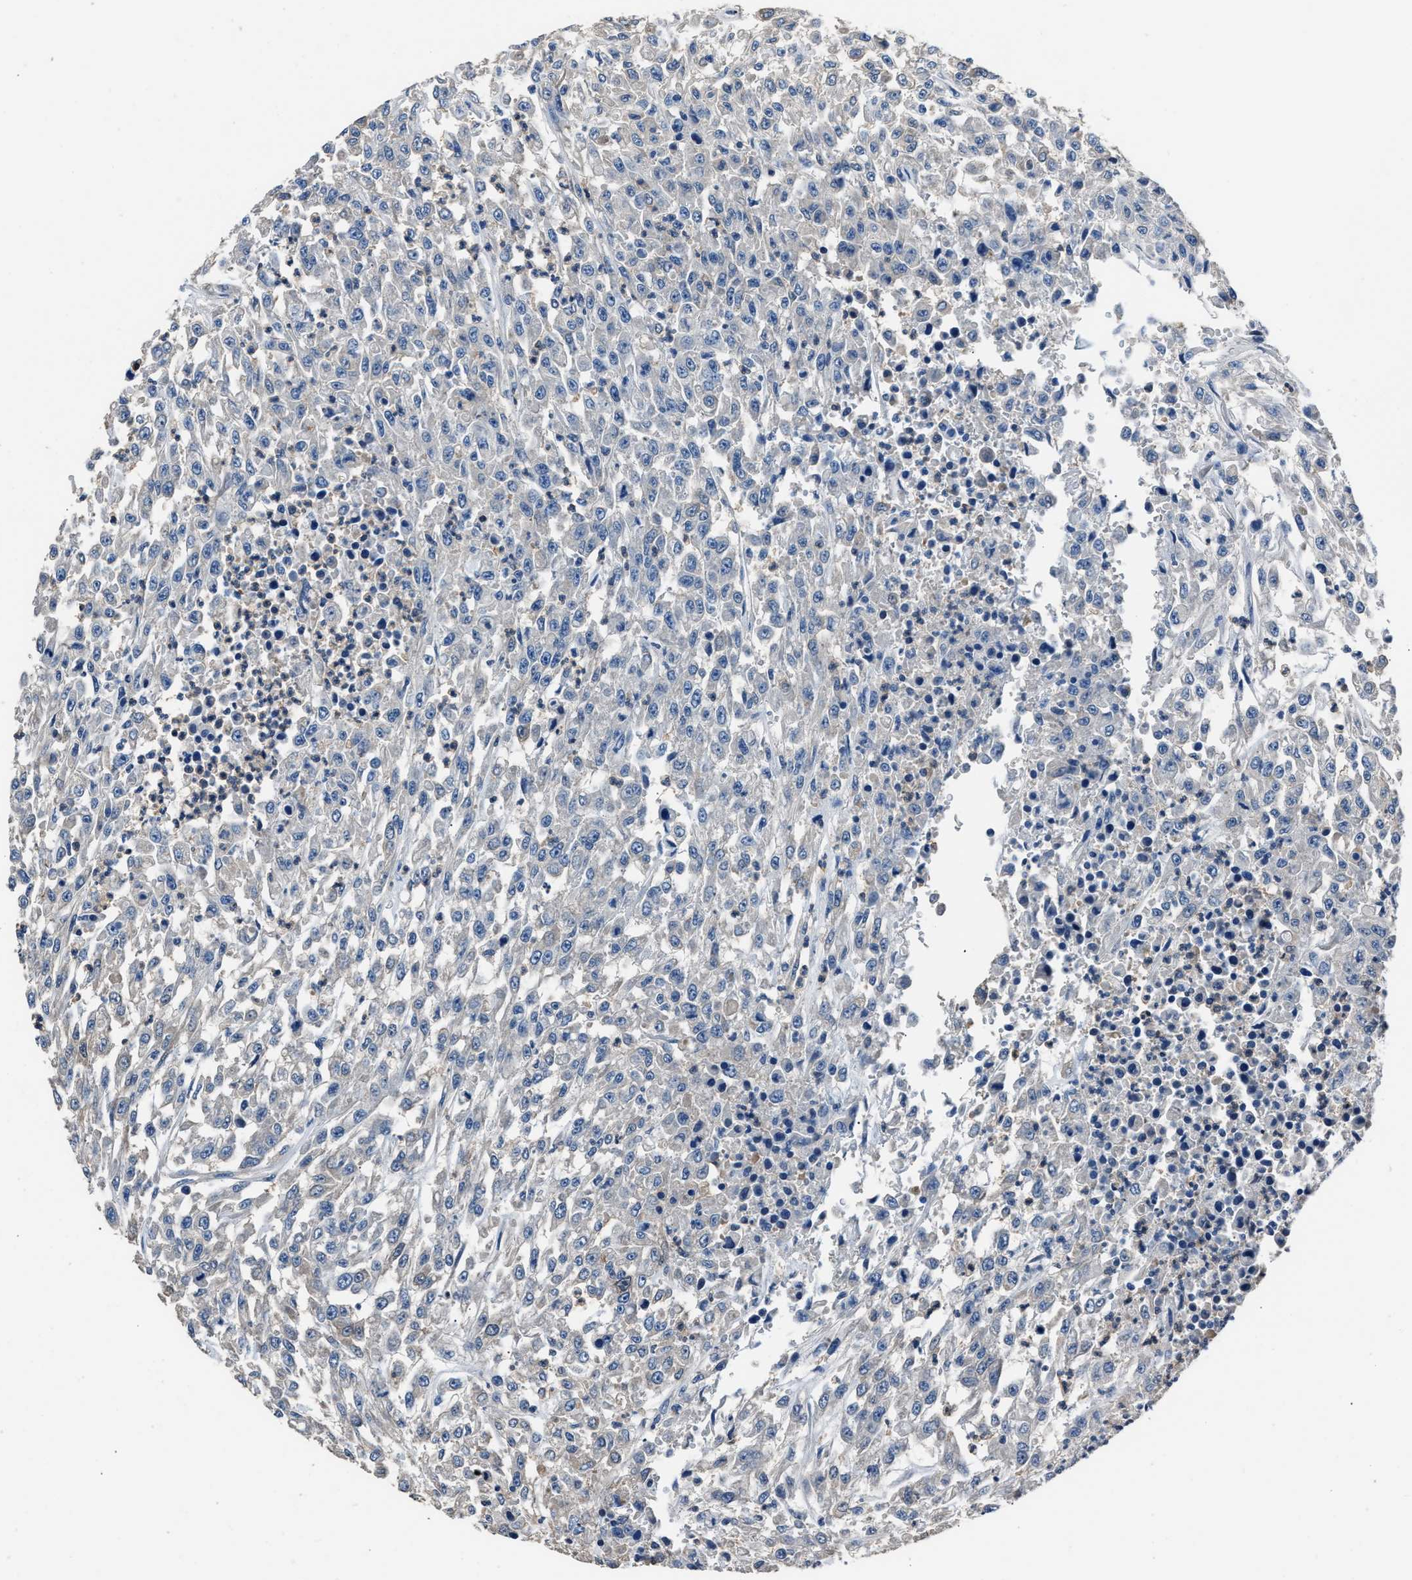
{"staining": {"intensity": "negative", "quantity": "none", "location": "none"}, "tissue": "urothelial cancer", "cell_type": "Tumor cells", "image_type": "cancer", "snomed": [{"axis": "morphology", "description": "Urothelial carcinoma, High grade"}, {"axis": "topography", "description": "Urinary bladder"}], "caption": "A high-resolution image shows immunohistochemistry (IHC) staining of urothelial cancer, which displays no significant expression in tumor cells.", "gene": "GSTP1", "patient": {"sex": "male", "age": 46}}